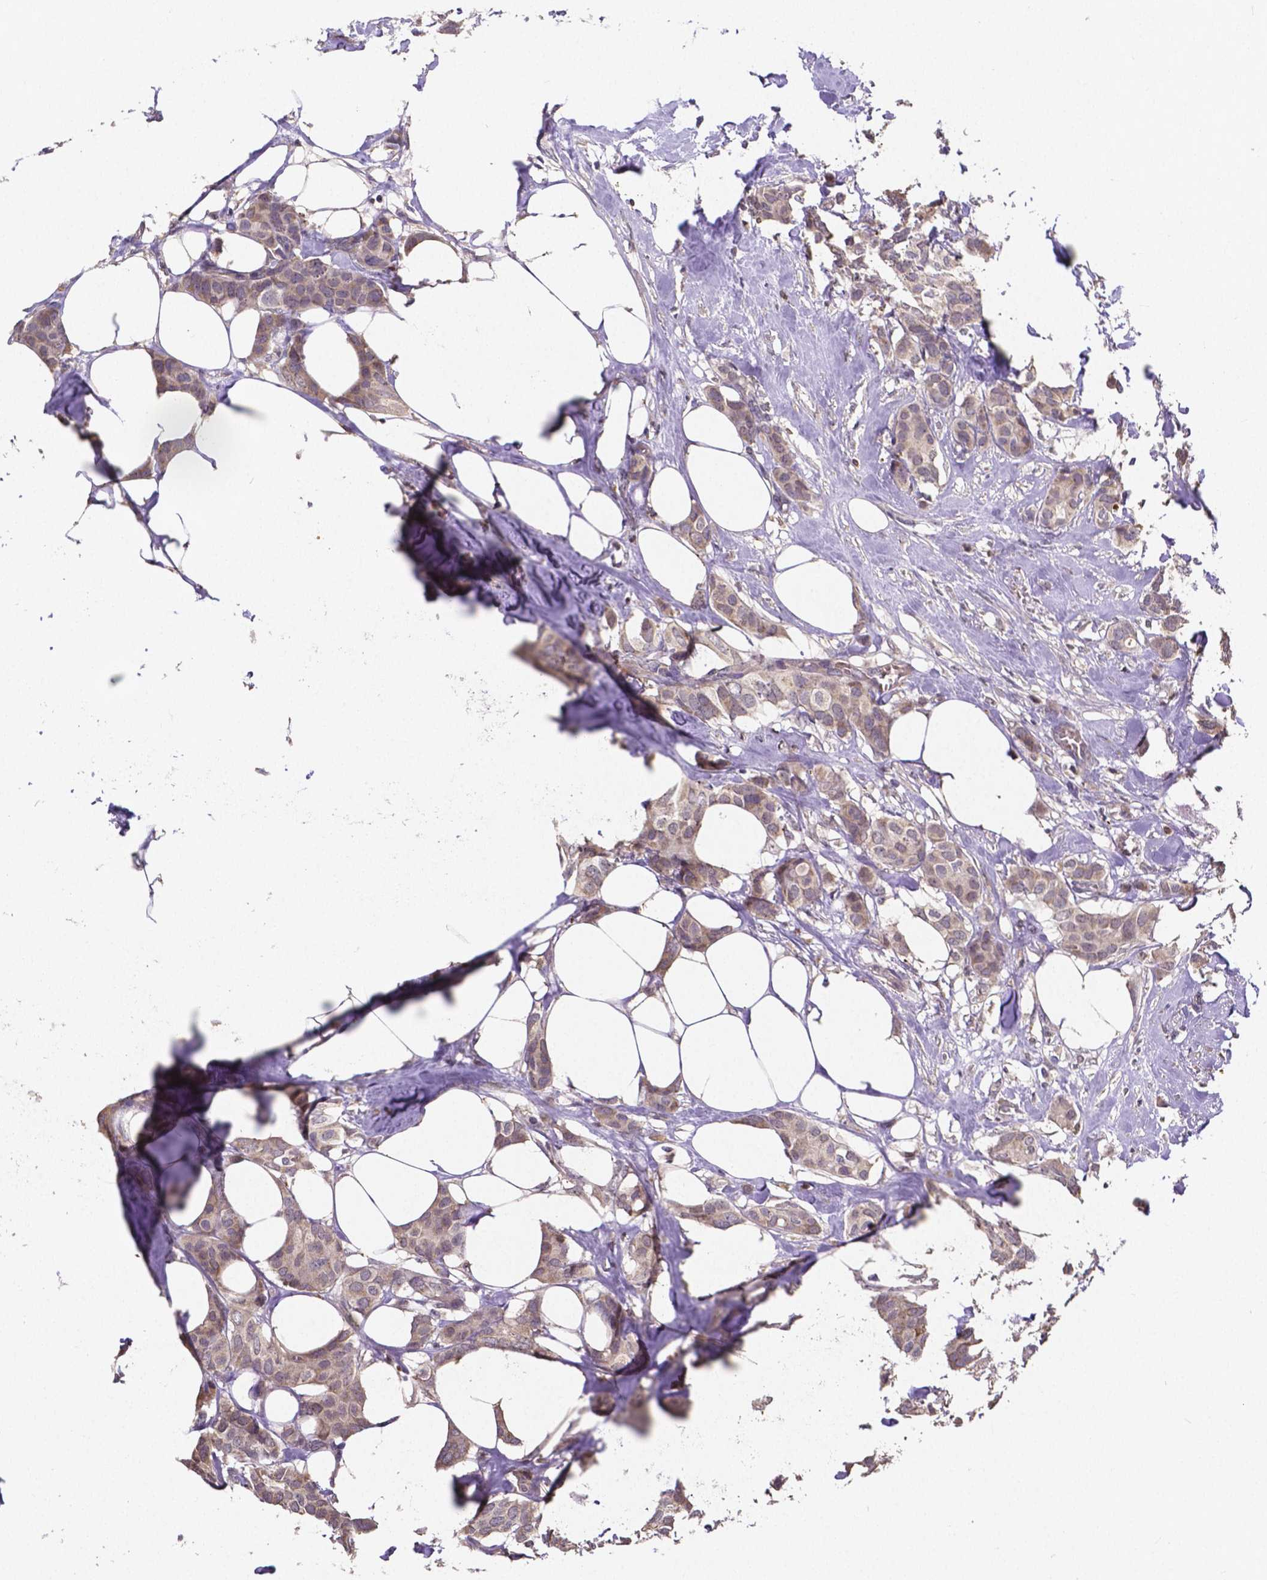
{"staining": {"intensity": "weak", "quantity": ">75%", "location": "cytoplasmic/membranous"}, "tissue": "breast cancer", "cell_type": "Tumor cells", "image_type": "cancer", "snomed": [{"axis": "morphology", "description": "Duct carcinoma"}, {"axis": "topography", "description": "Breast"}], "caption": "Protein expression analysis of invasive ductal carcinoma (breast) shows weak cytoplasmic/membranous expression in about >75% of tumor cells.", "gene": "CTNNA2", "patient": {"sex": "female", "age": 62}}